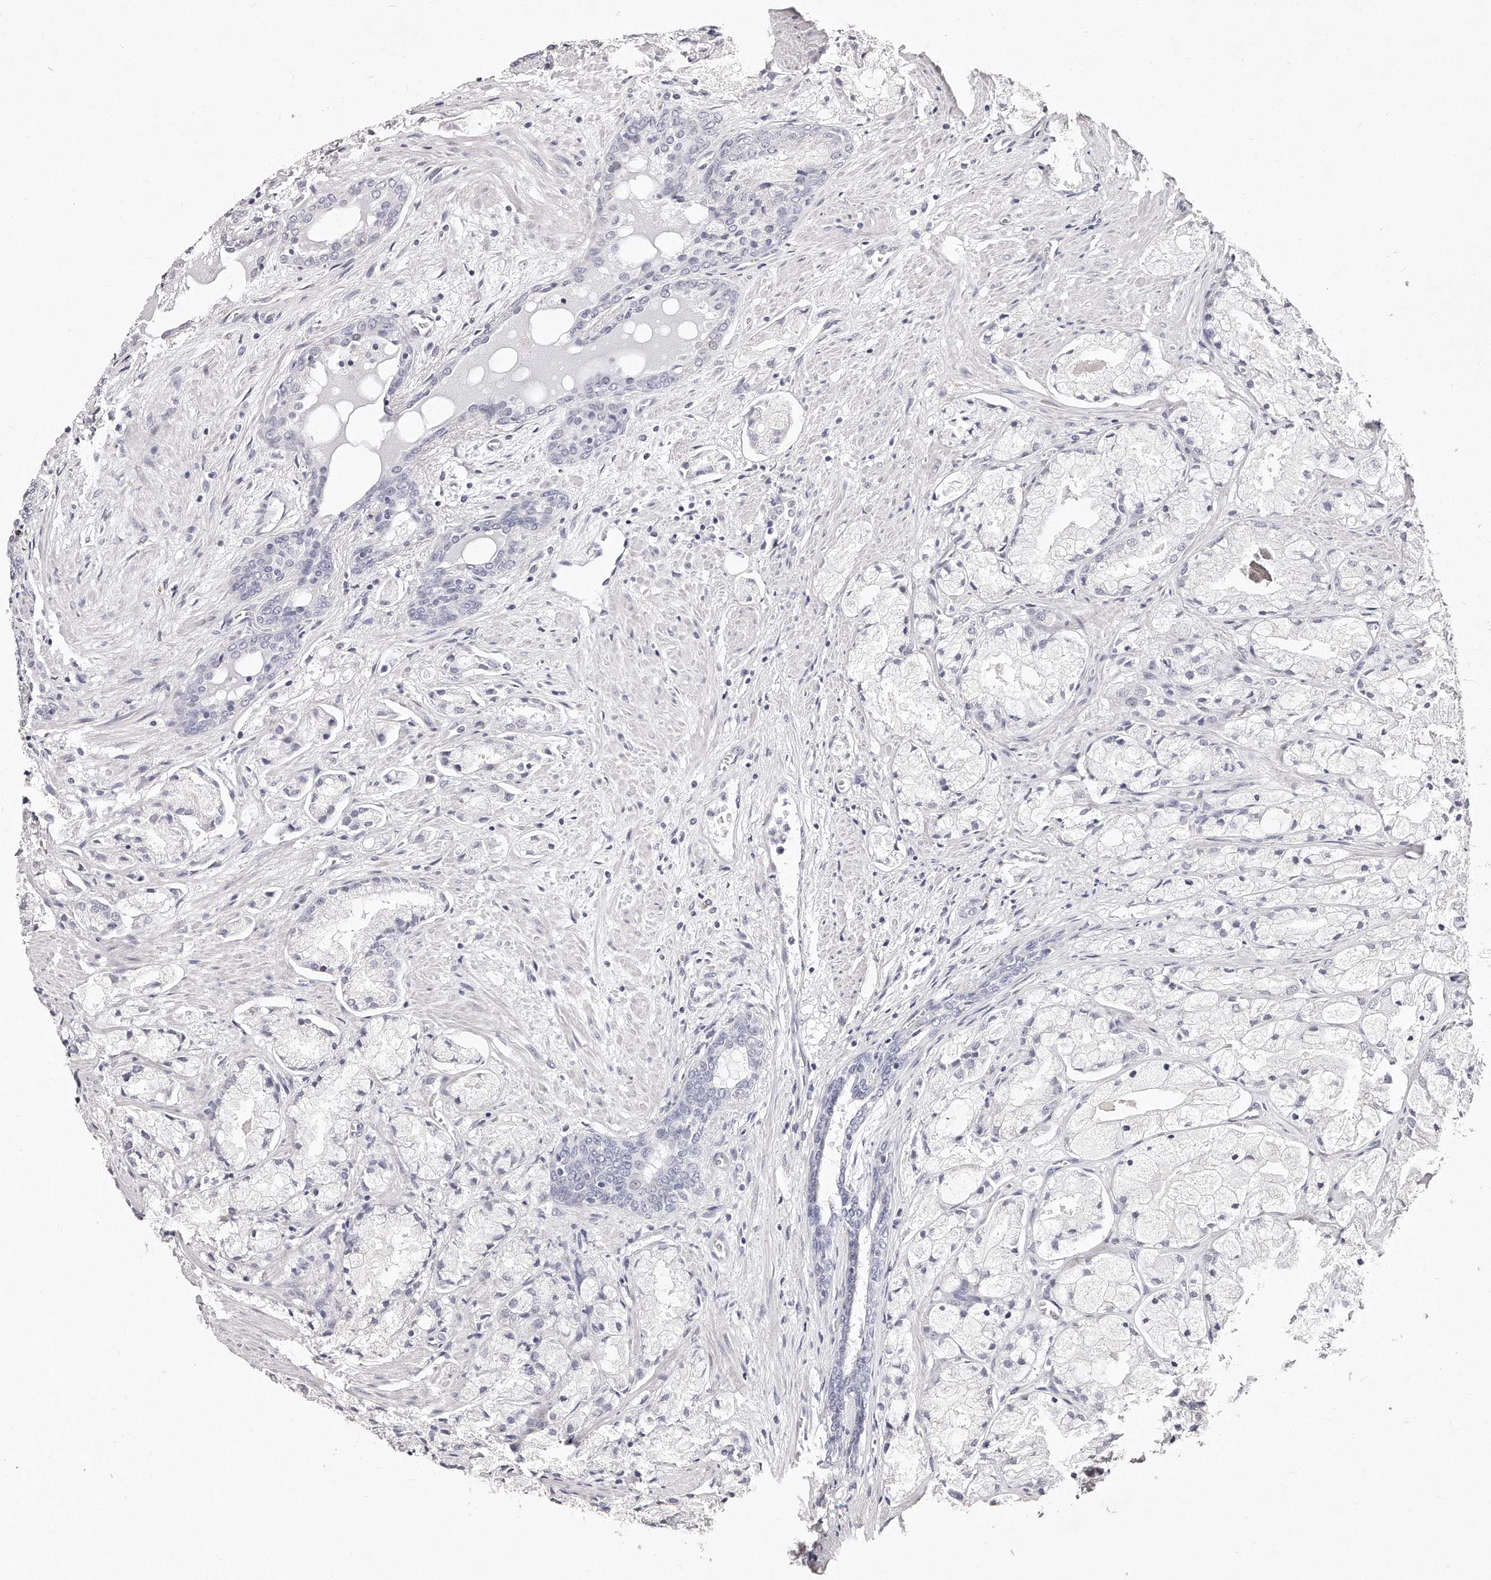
{"staining": {"intensity": "negative", "quantity": "none", "location": "none"}, "tissue": "prostate cancer", "cell_type": "Tumor cells", "image_type": "cancer", "snomed": [{"axis": "morphology", "description": "Adenocarcinoma, High grade"}, {"axis": "topography", "description": "Prostate"}], "caption": "The histopathology image exhibits no significant positivity in tumor cells of high-grade adenocarcinoma (prostate).", "gene": "GDA", "patient": {"sex": "male", "age": 50}}